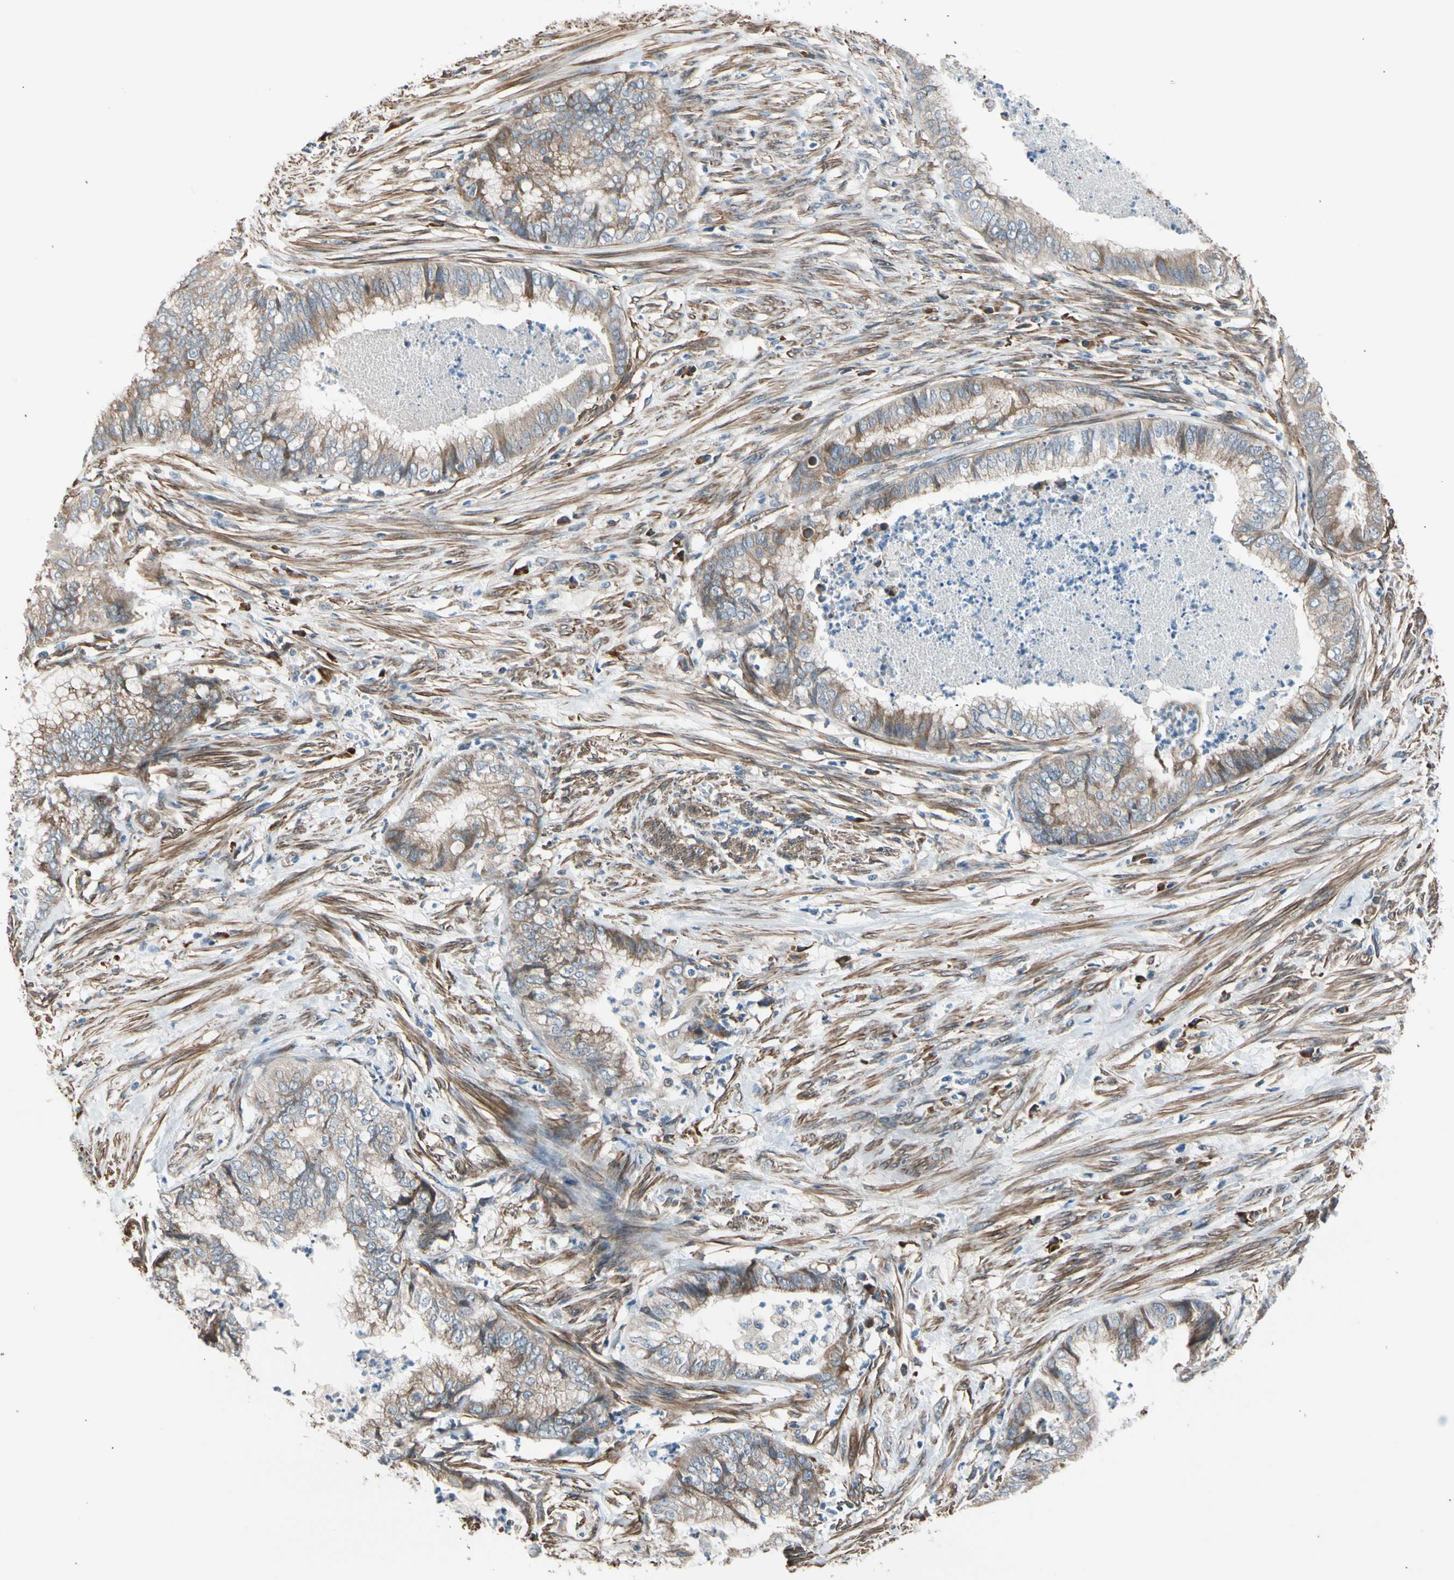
{"staining": {"intensity": "moderate", "quantity": ">75%", "location": "cytoplasmic/membranous"}, "tissue": "endometrial cancer", "cell_type": "Tumor cells", "image_type": "cancer", "snomed": [{"axis": "morphology", "description": "Necrosis, NOS"}, {"axis": "morphology", "description": "Adenocarcinoma, NOS"}, {"axis": "topography", "description": "Endometrium"}], "caption": "Tumor cells exhibit medium levels of moderate cytoplasmic/membranous expression in about >75% of cells in human adenocarcinoma (endometrial). (DAB (3,3'-diaminobenzidine) IHC, brown staining for protein, blue staining for nuclei).", "gene": "LIMK2", "patient": {"sex": "female", "age": 79}}